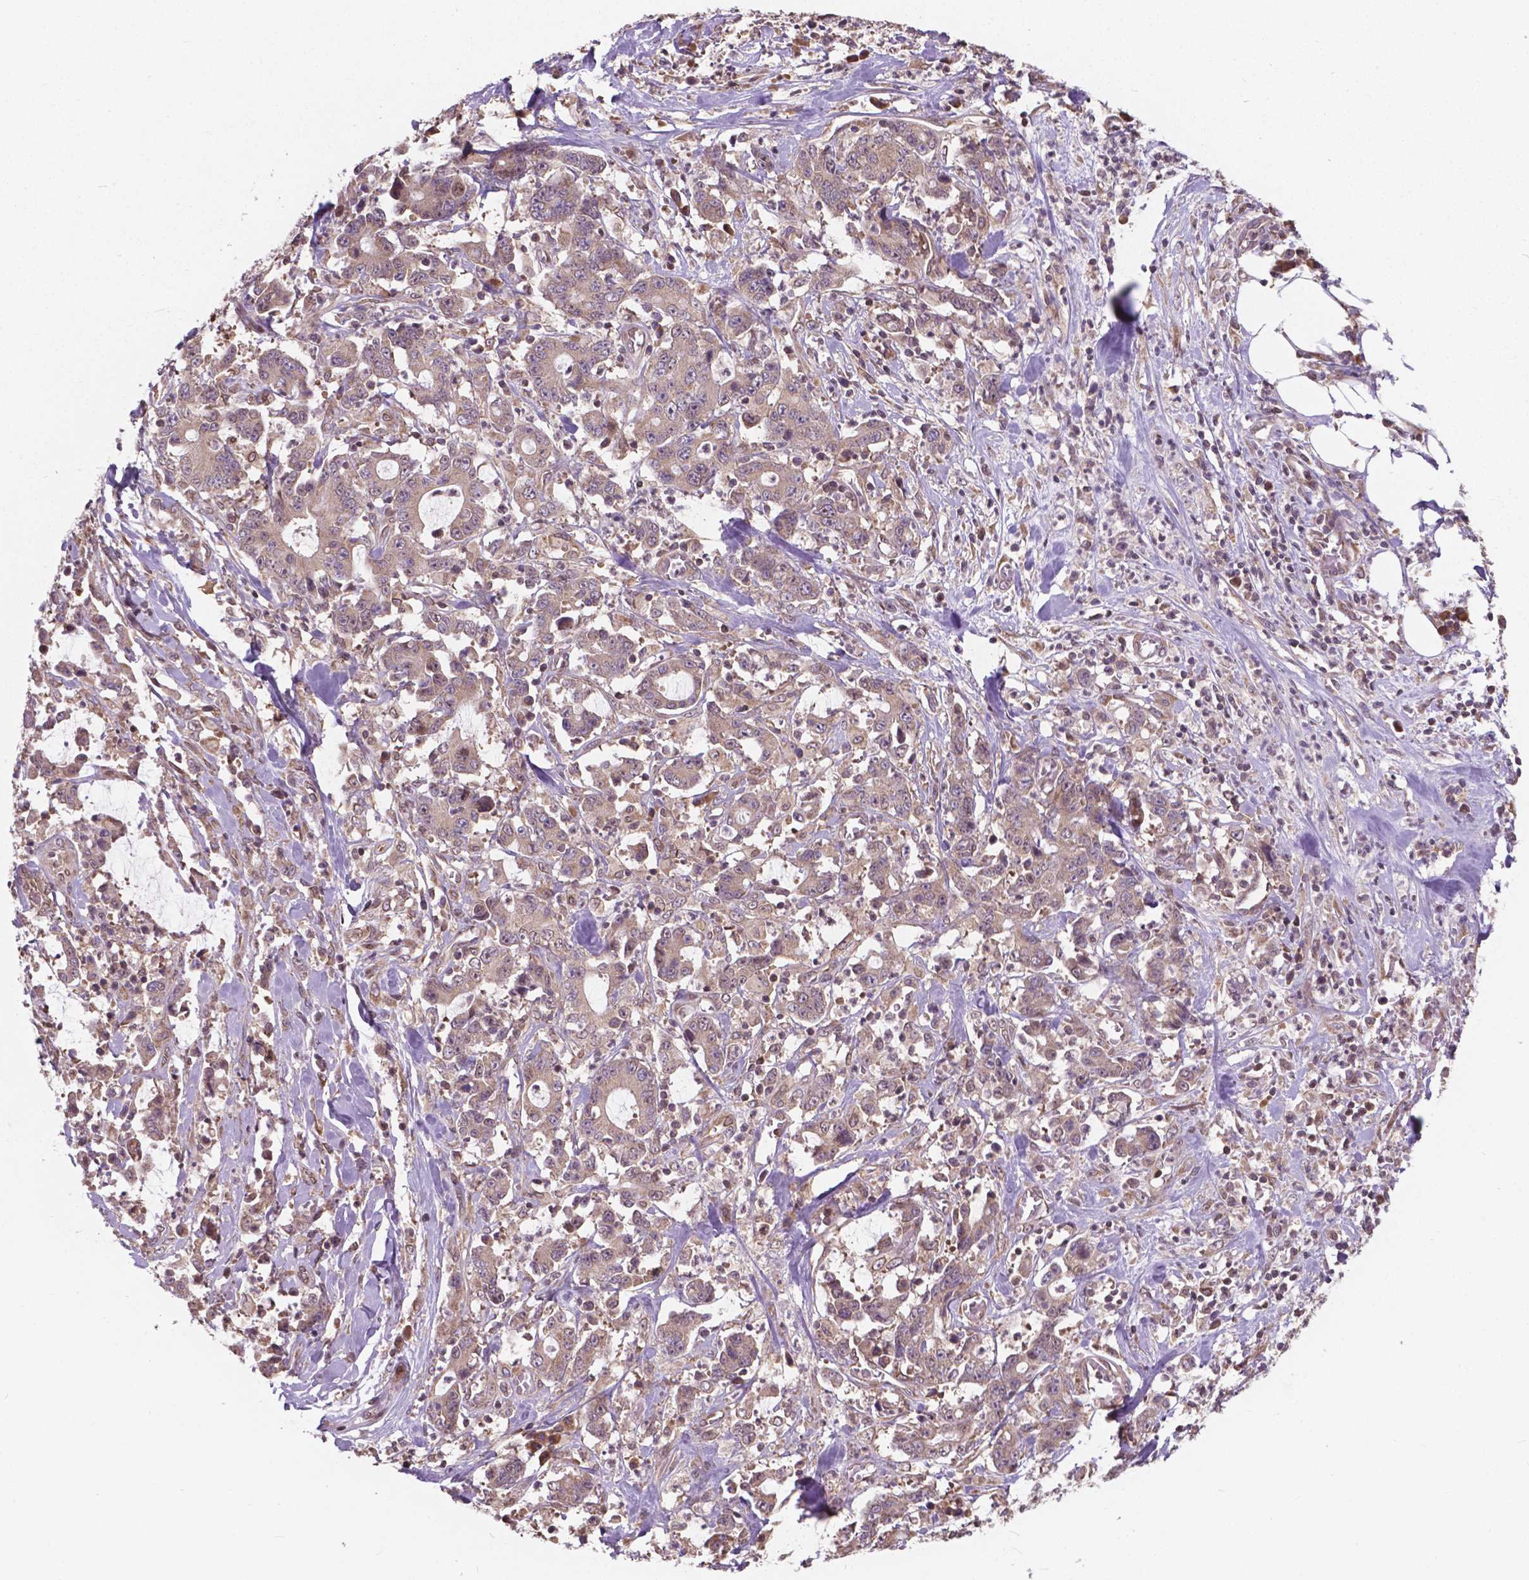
{"staining": {"intensity": "weak", "quantity": ">75%", "location": "cytoplasmic/membranous,nuclear"}, "tissue": "stomach cancer", "cell_type": "Tumor cells", "image_type": "cancer", "snomed": [{"axis": "morphology", "description": "Adenocarcinoma, NOS"}, {"axis": "topography", "description": "Stomach, upper"}], "caption": "Immunohistochemistry (IHC) (DAB) staining of human stomach cancer demonstrates weak cytoplasmic/membranous and nuclear protein staining in approximately >75% of tumor cells.", "gene": "MRPL33", "patient": {"sex": "male", "age": 68}}